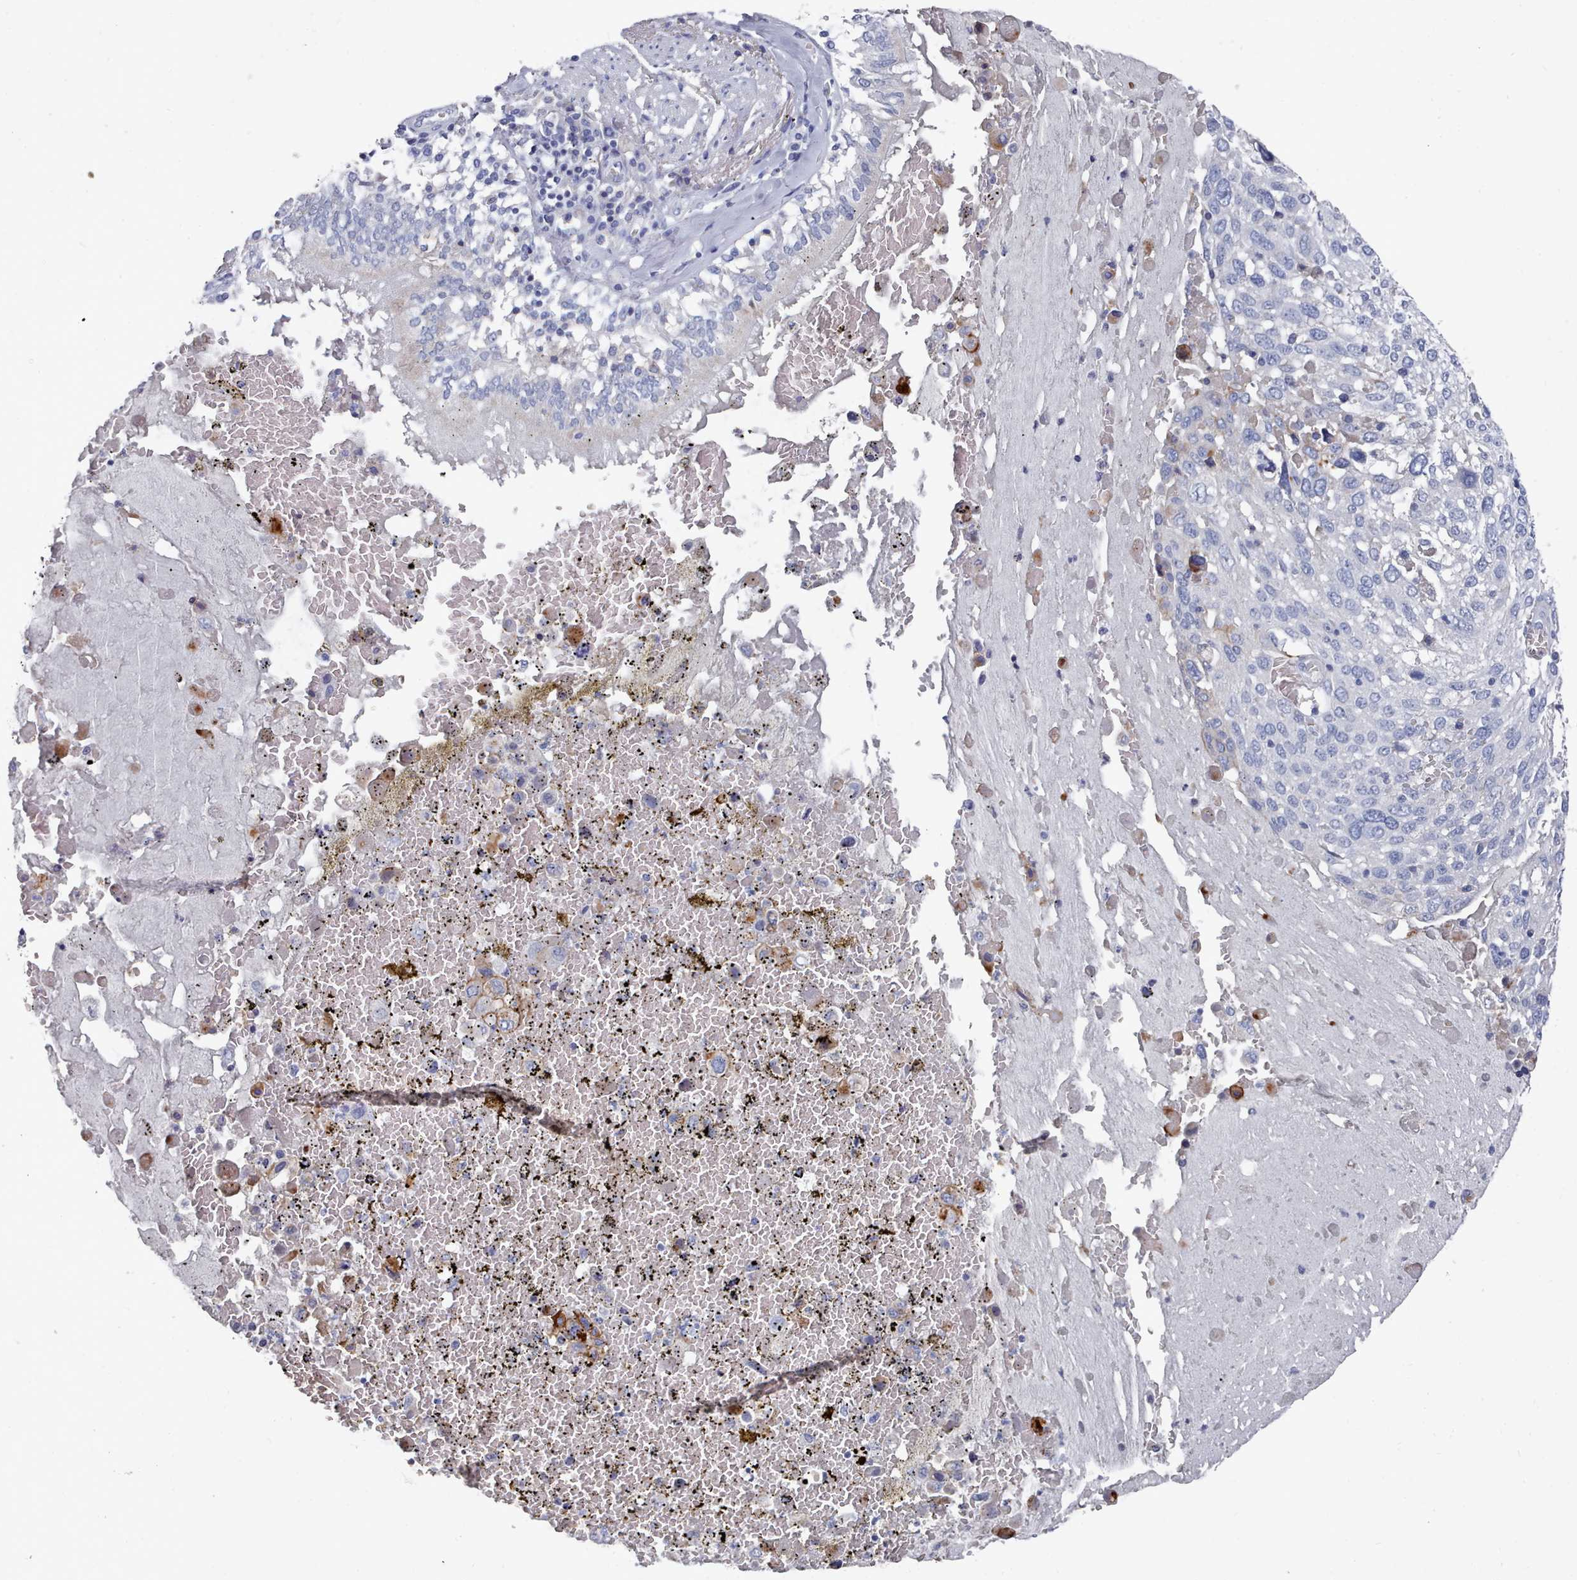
{"staining": {"intensity": "negative", "quantity": "none", "location": "none"}, "tissue": "lung cancer", "cell_type": "Tumor cells", "image_type": "cancer", "snomed": [{"axis": "morphology", "description": "Squamous cell carcinoma, NOS"}, {"axis": "topography", "description": "Lung"}], "caption": "This is a image of IHC staining of lung squamous cell carcinoma, which shows no staining in tumor cells.", "gene": "ACAD11", "patient": {"sex": "male", "age": 65}}